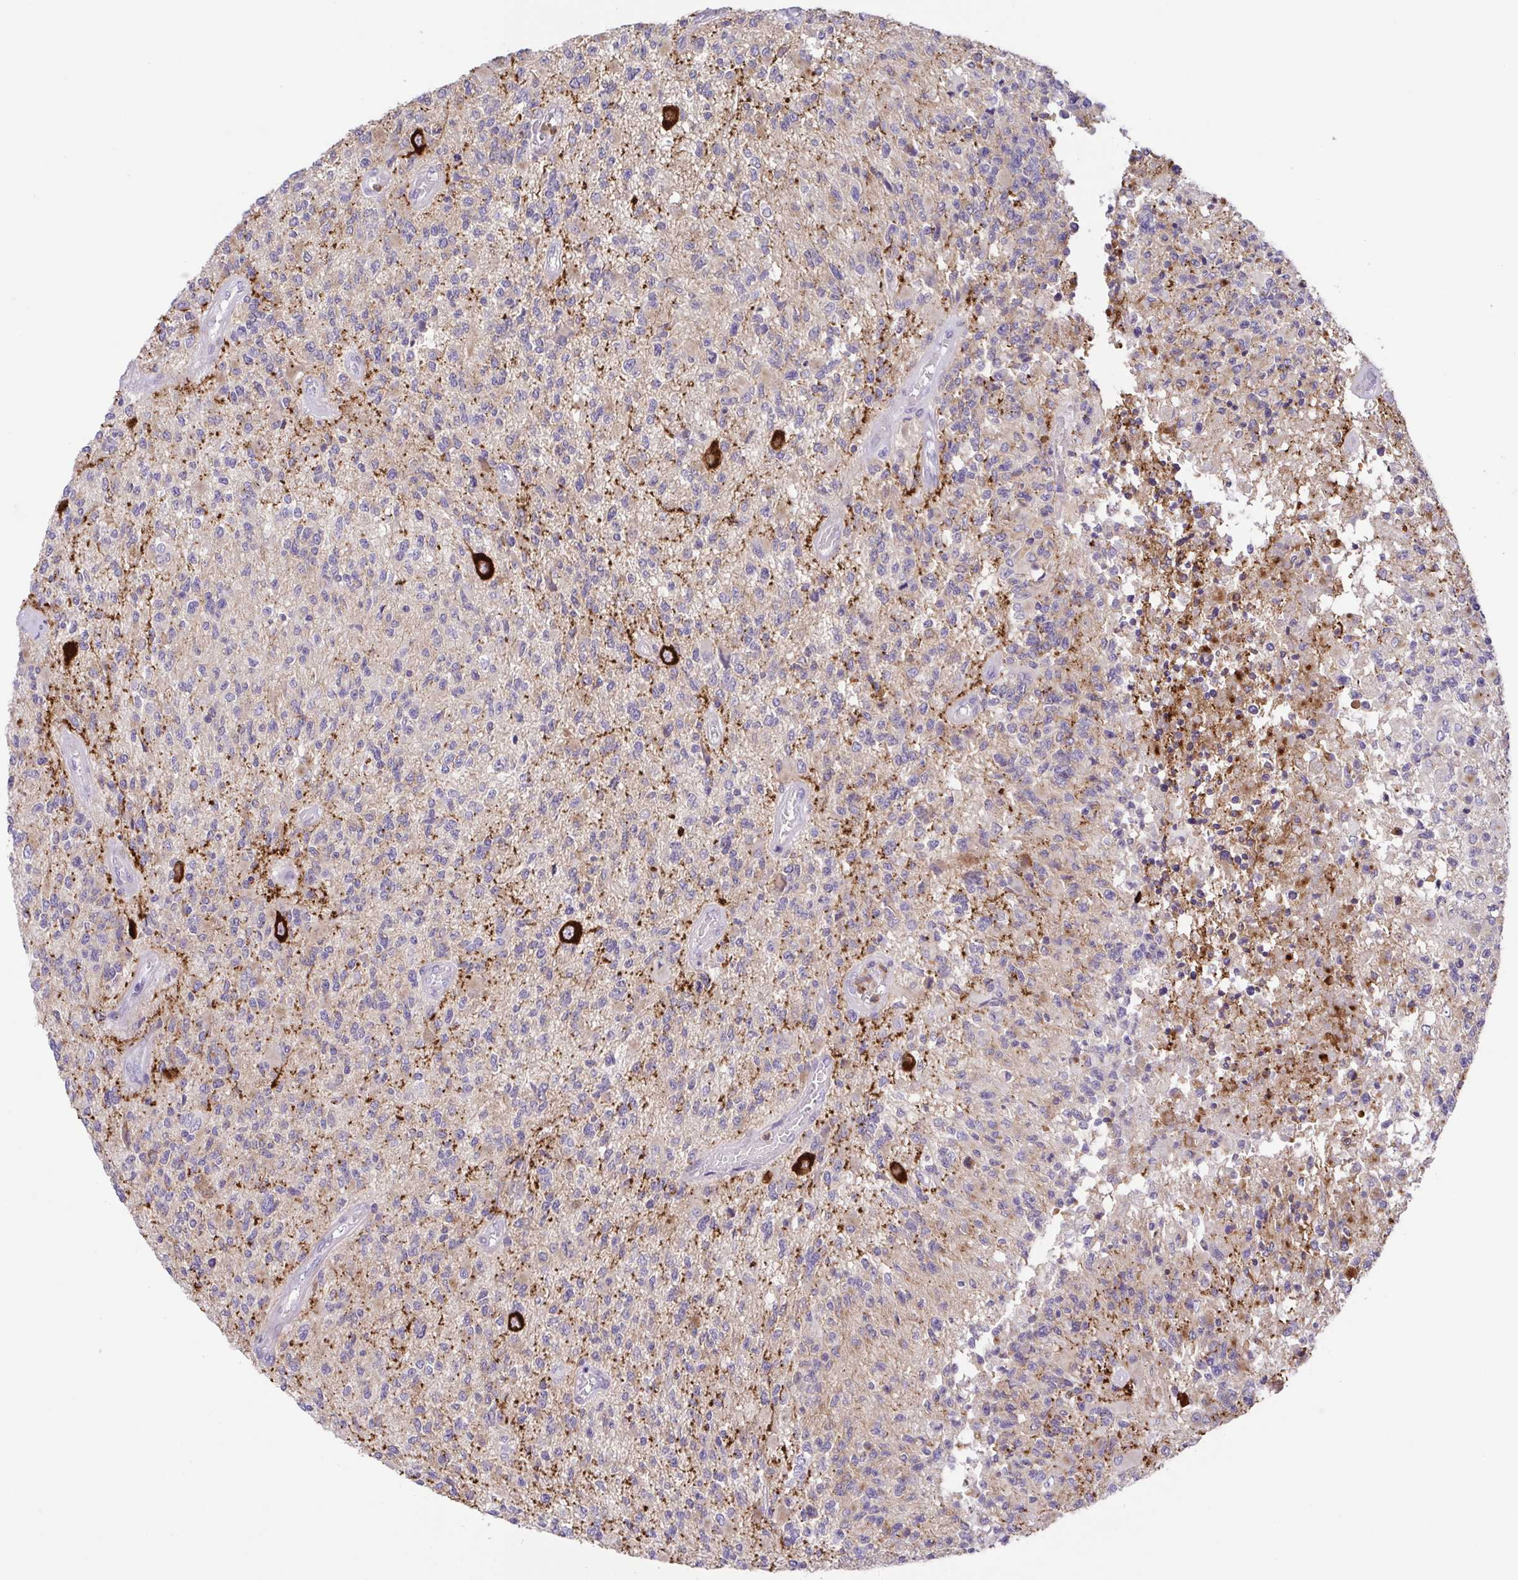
{"staining": {"intensity": "negative", "quantity": "none", "location": "none"}, "tissue": "glioma", "cell_type": "Tumor cells", "image_type": "cancer", "snomed": [{"axis": "morphology", "description": "Glioma, malignant, High grade"}, {"axis": "topography", "description": "Brain"}], "caption": "The photomicrograph shows no significant positivity in tumor cells of glioma.", "gene": "ATP6V1G2", "patient": {"sex": "female", "age": 63}}